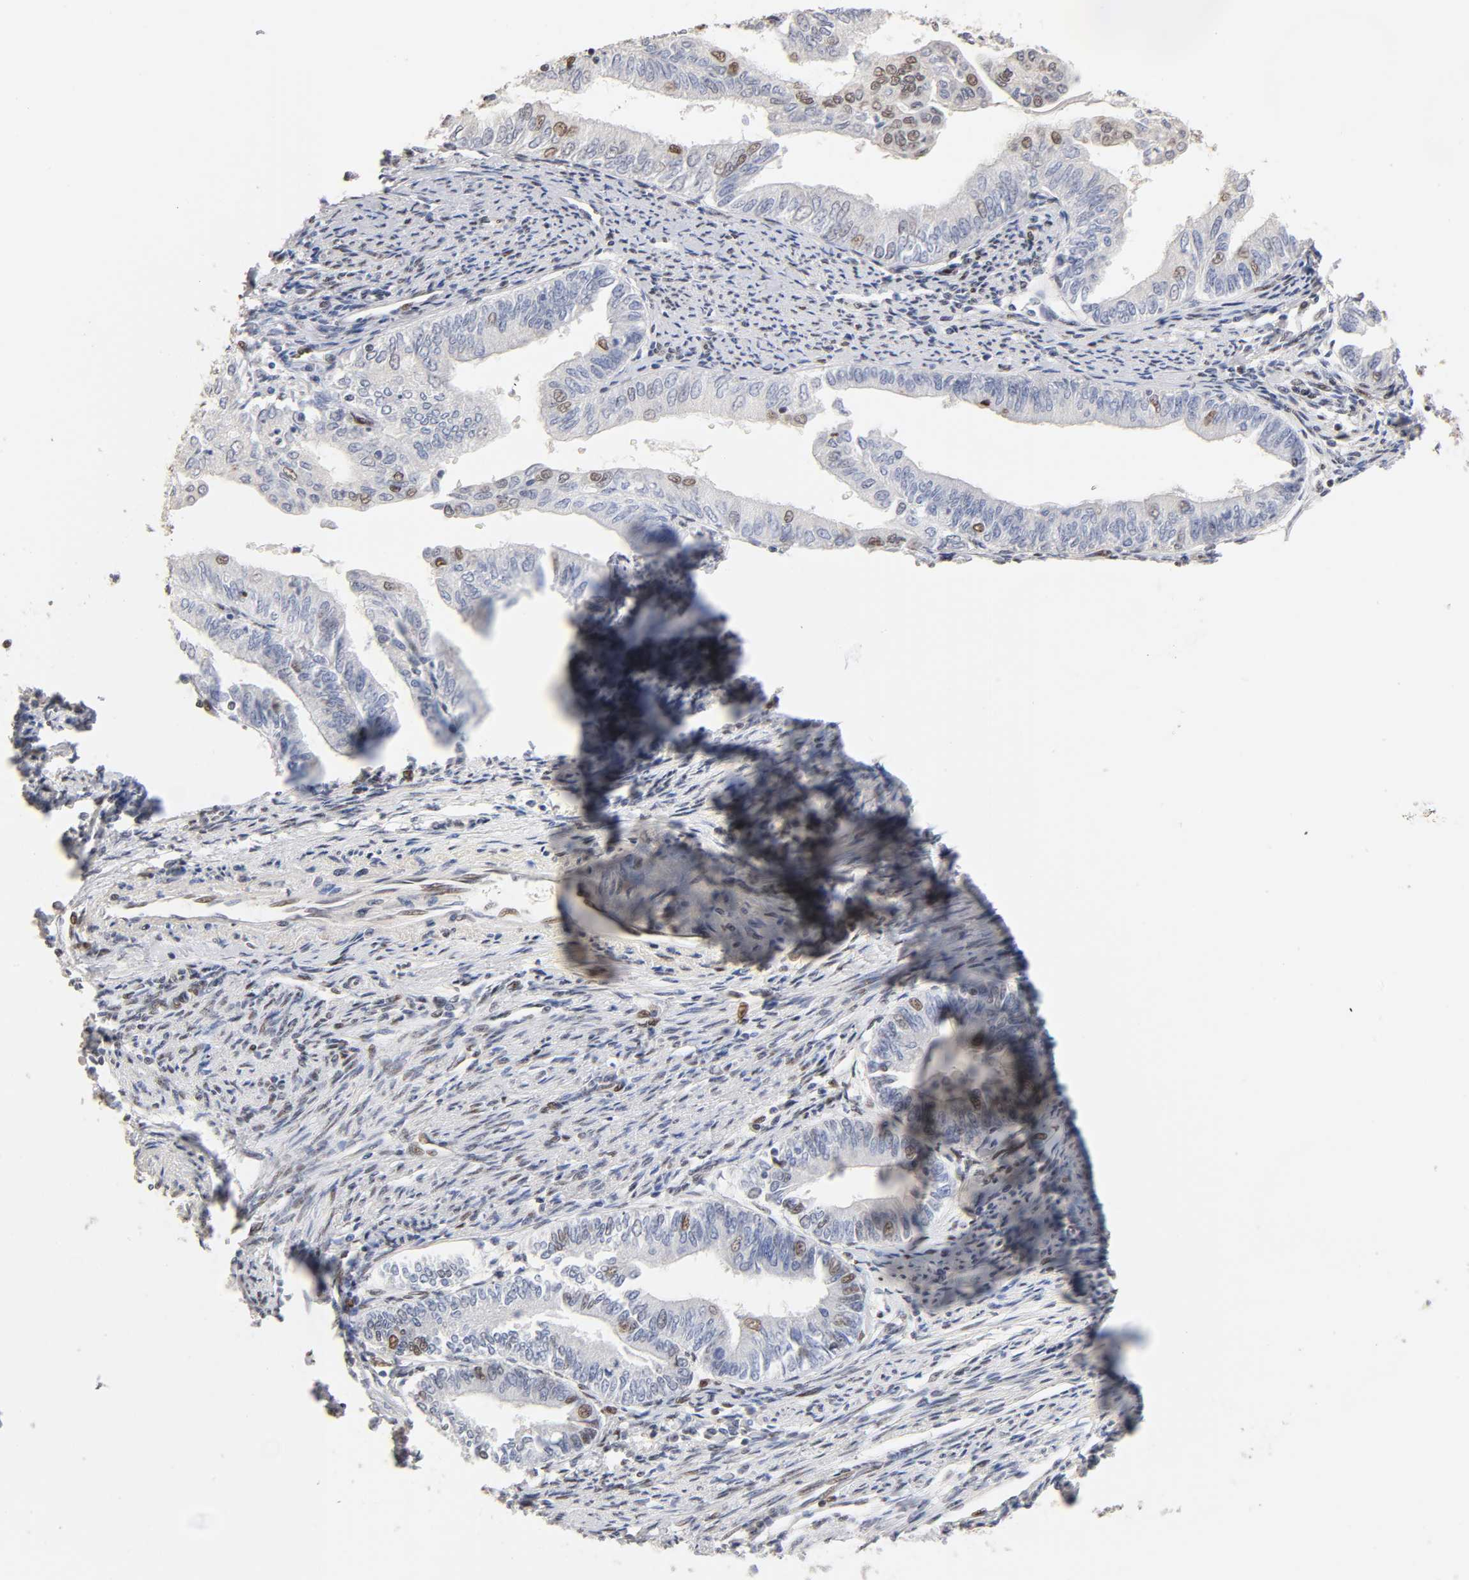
{"staining": {"intensity": "weak", "quantity": "<25%", "location": "nuclear"}, "tissue": "endometrial cancer", "cell_type": "Tumor cells", "image_type": "cancer", "snomed": [{"axis": "morphology", "description": "Adenocarcinoma, NOS"}, {"axis": "topography", "description": "Endometrium"}], "caption": "A histopathology image of endometrial cancer stained for a protein shows no brown staining in tumor cells.", "gene": "TP53RK", "patient": {"sex": "female", "age": 66}}